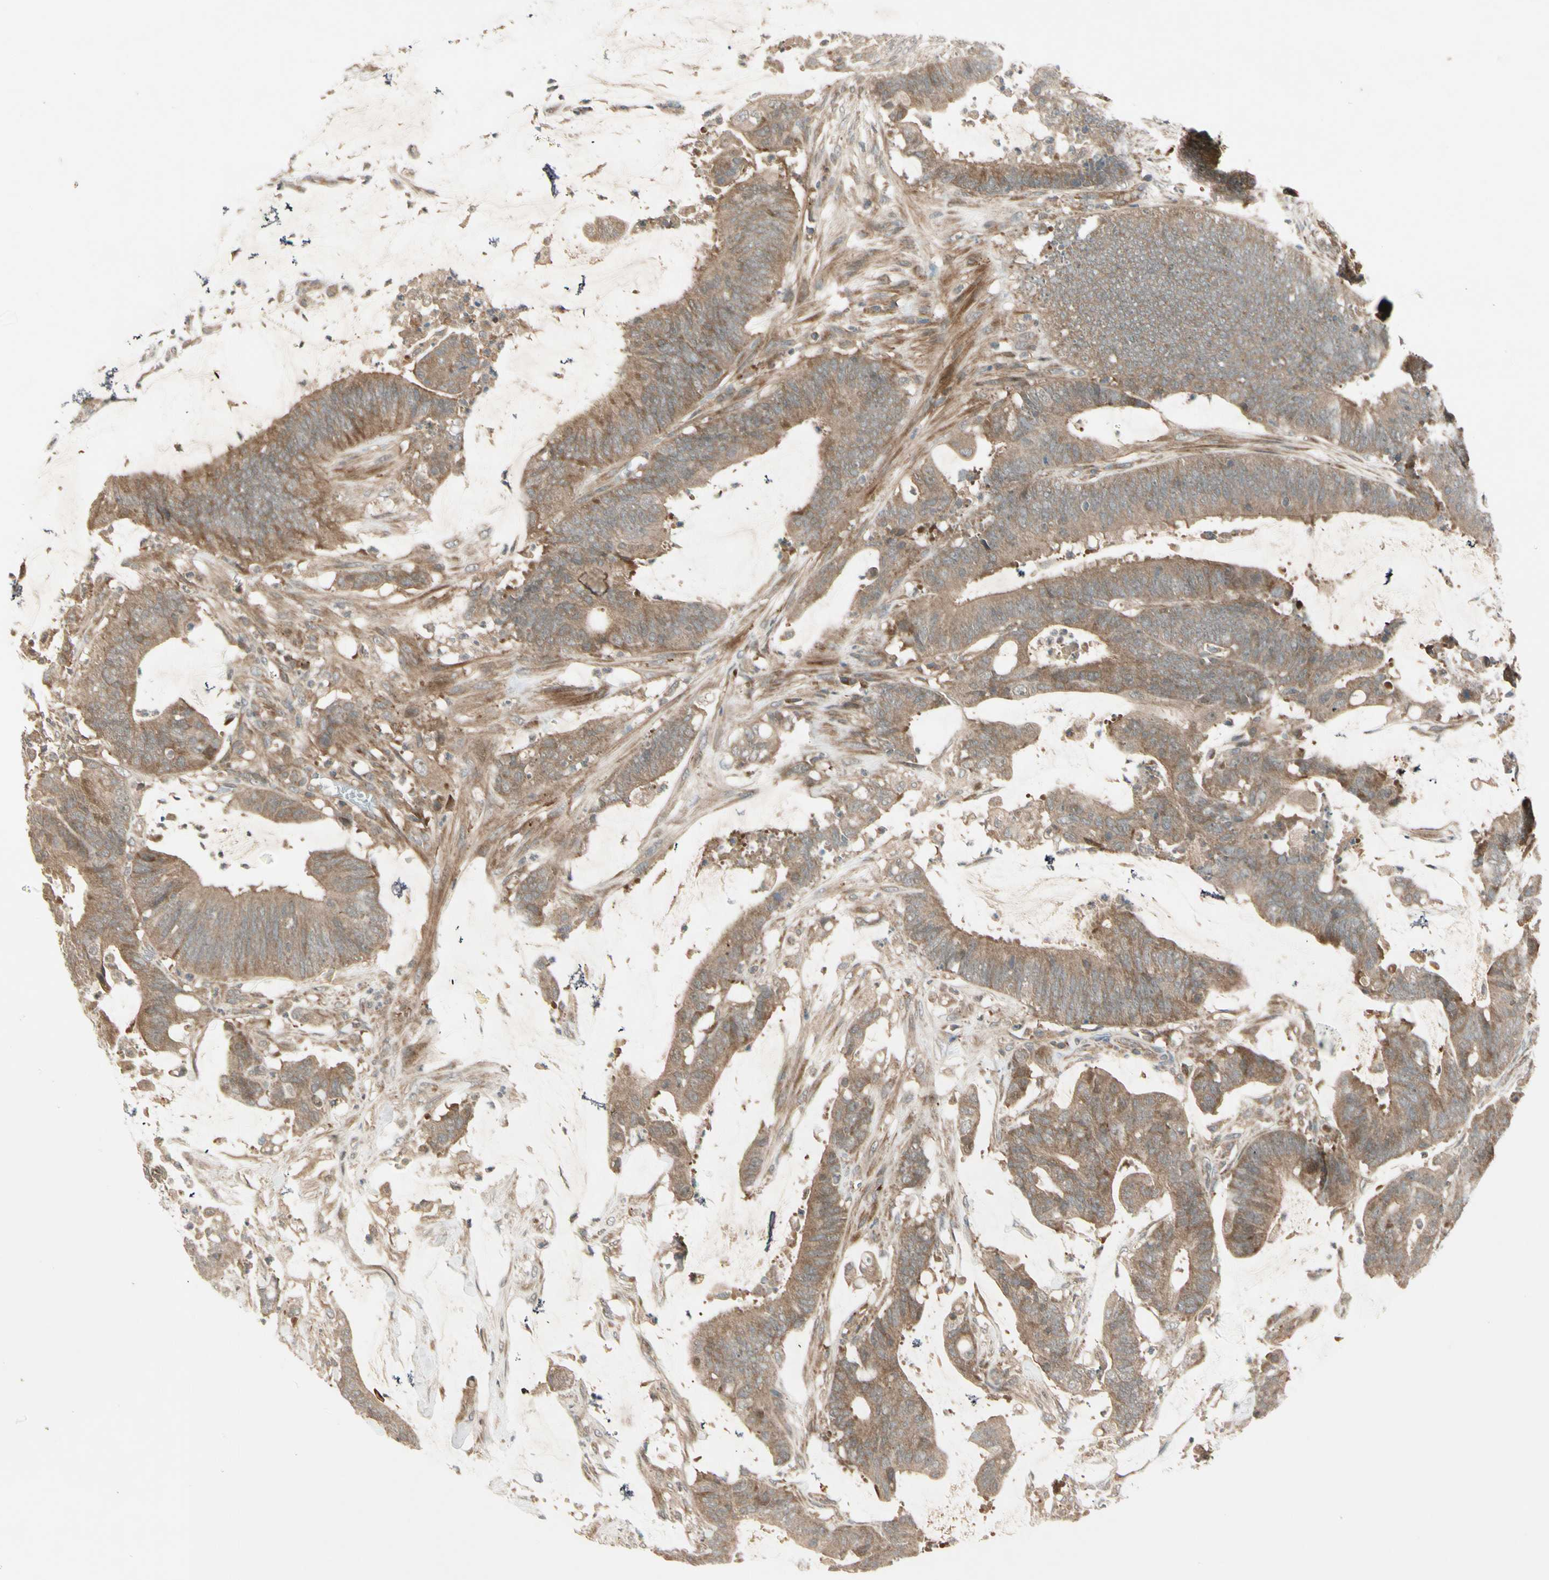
{"staining": {"intensity": "moderate", "quantity": ">75%", "location": "cytoplasmic/membranous"}, "tissue": "colorectal cancer", "cell_type": "Tumor cells", "image_type": "cancer", "snomed": [{"axis": "morphology", "description": "Adenocarcinoma, NOS"}, {"axis": "topography", "description": "Rectum"}], "caption": "A brown stain labels moderate cytoplasmic/membranous staining of a protein in human adenocarcinoma (colorectal) tumor cells. The protein of interest is shown in brown color, while the nuclei are stained blue.", "gene": "ACVR1C", "patient": {"sex": "female", "age": 66}}